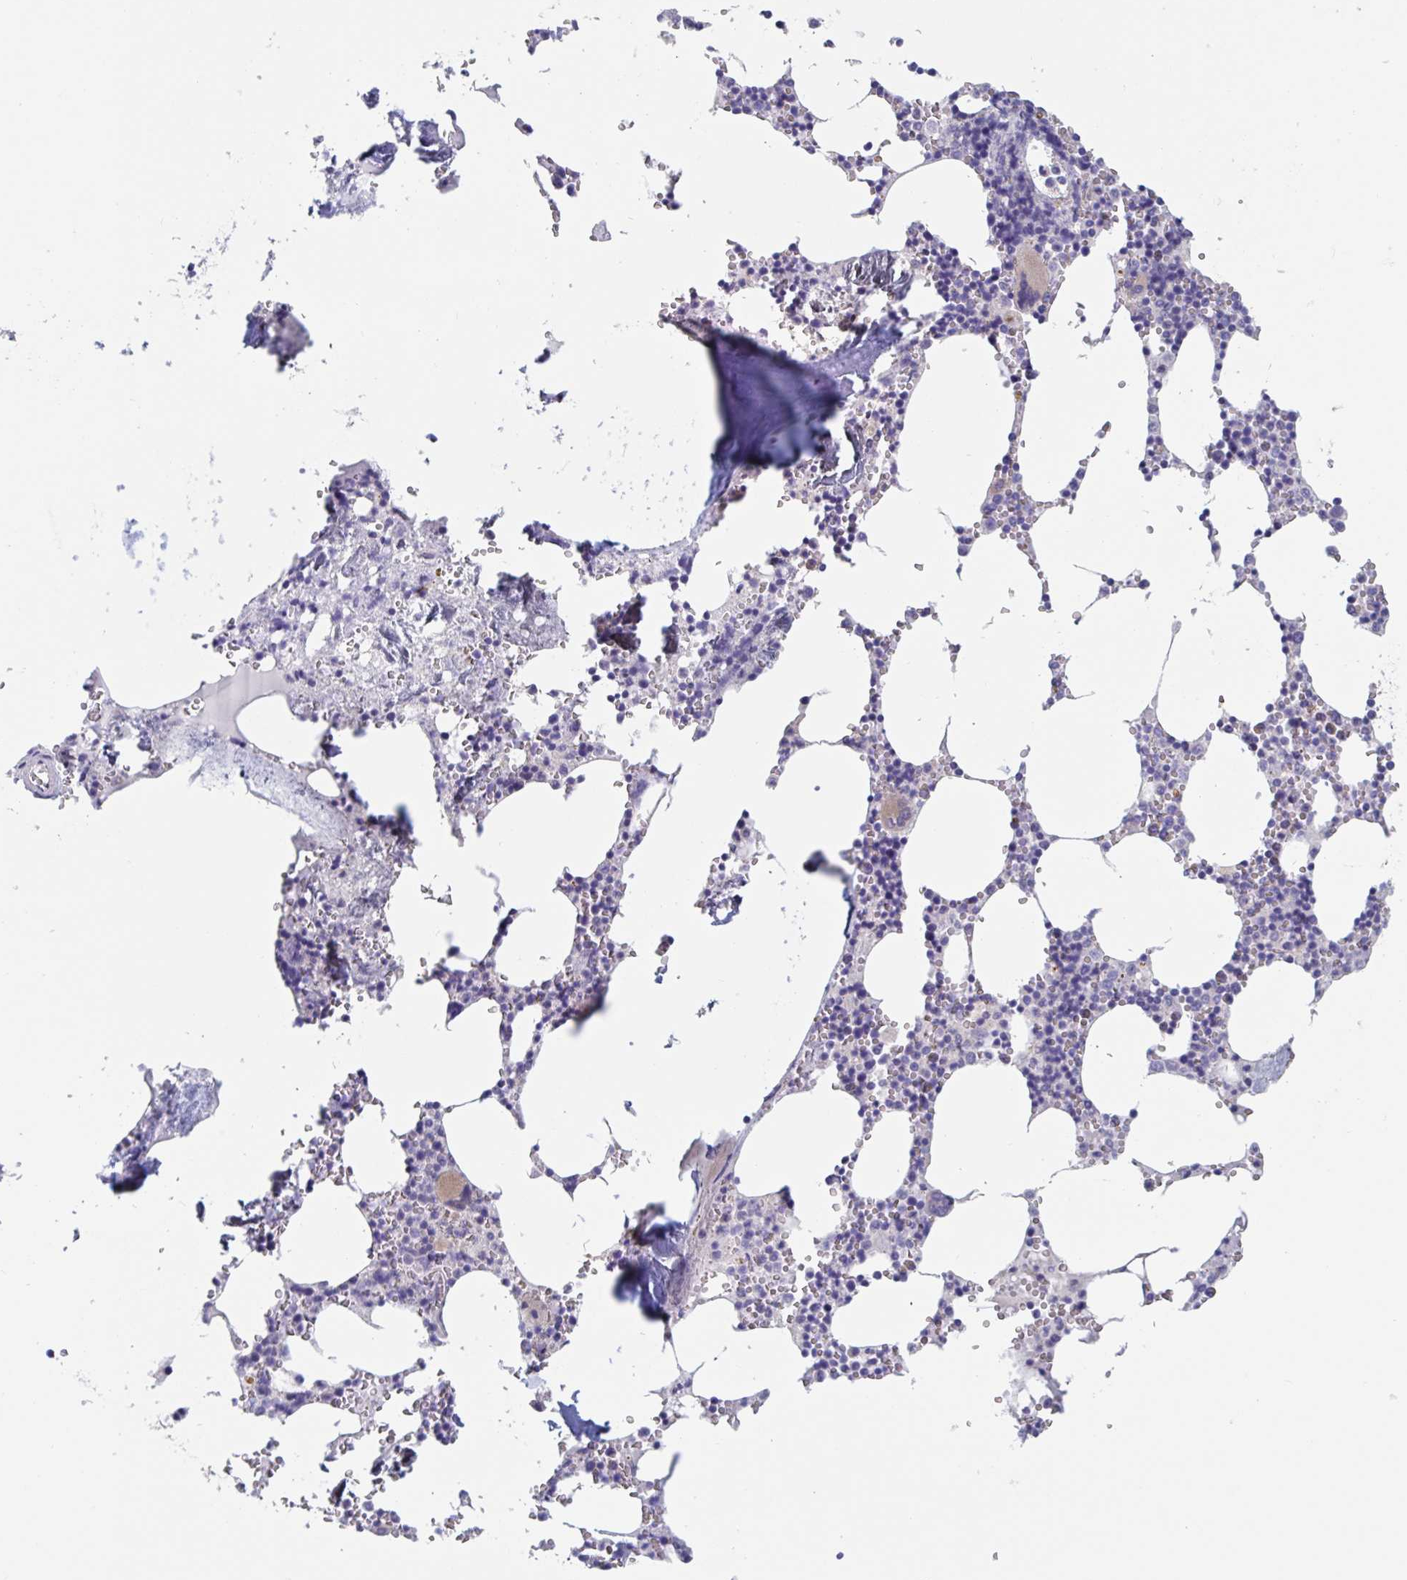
{"staining": {"intensity": "weak", "quantity": "<25%", "location": "cytoplasmic/membranous"}, "tissue": "bone marrow", "cell_type": "Hematopoietic cells", "image_type": "normal", "snomed": [{"axis": "morphology", "description": "Normal tissue, NOS"}, {"axis": "topography", "description": "Bone marrow"}], "caption": "Immunohistochemical staining of benign bone marrow shows no significant positivity in hematopoietic cells. (Stains: DAB immunohistochemistry (IHC) with hematoxylin counter stain, Microscopy: brightfield microscopy at high magnification).", "gene": "ABHD16A", "patient": {"sex": "male", "age": 54}}